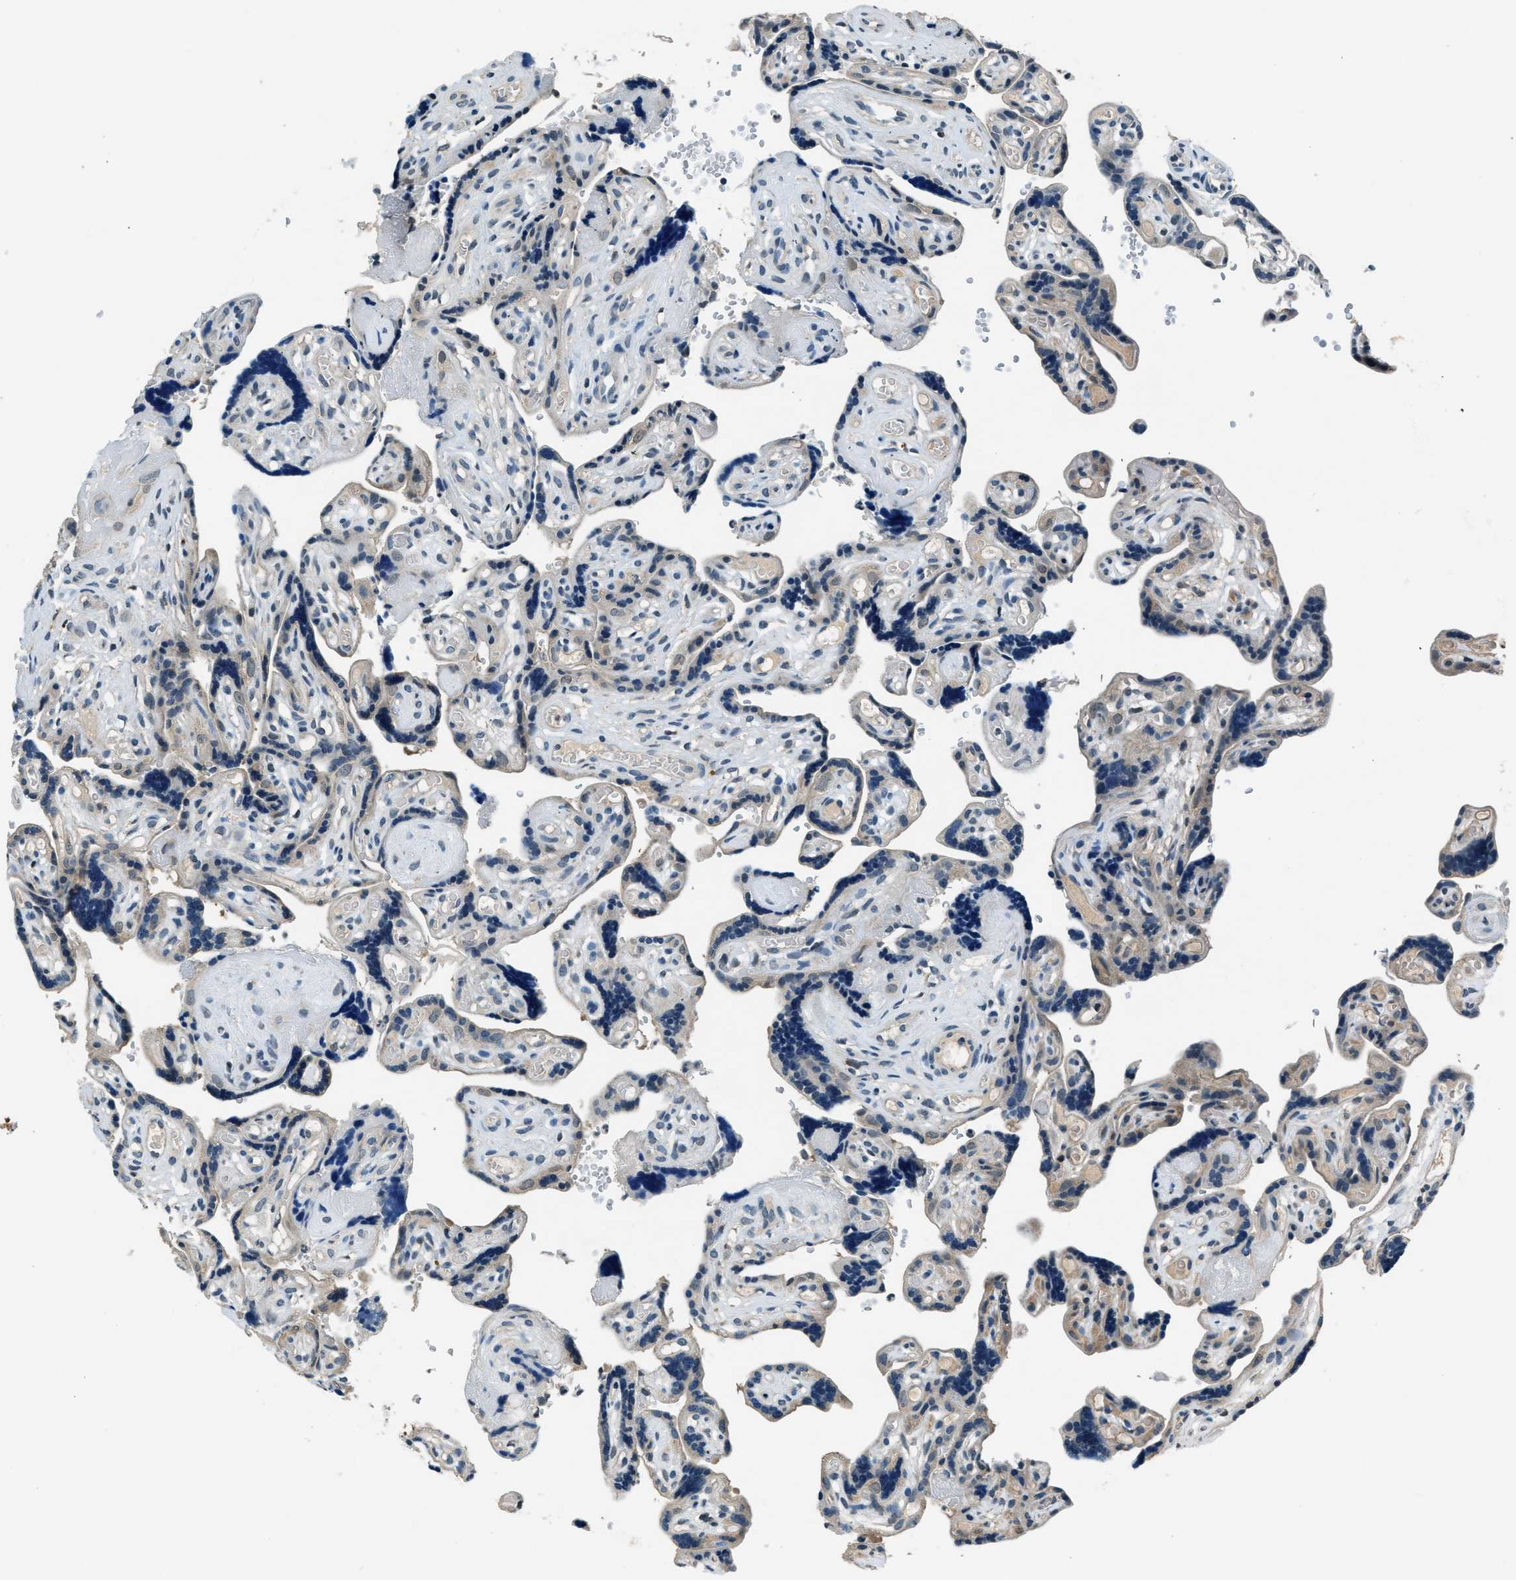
{"staining": {"intensity": "negative", "quantity": "none", "location": "none"}, "tissue": "placenta", "cell_type": "Decidual cells", "image_type": "normal", "snomed": [{"axis": "morphology", "description": "Normal tissue, NOS"}, {"axis": "topography", "description": "Placenta"}], "caption": "This image is of normal placenta stained with IHC to label a protein in brown with the nuclei are counter-stained blue. There is no positivity in decidual cells.", "gene": "NME8", "patient": {"sex": "female", "age": 30}}